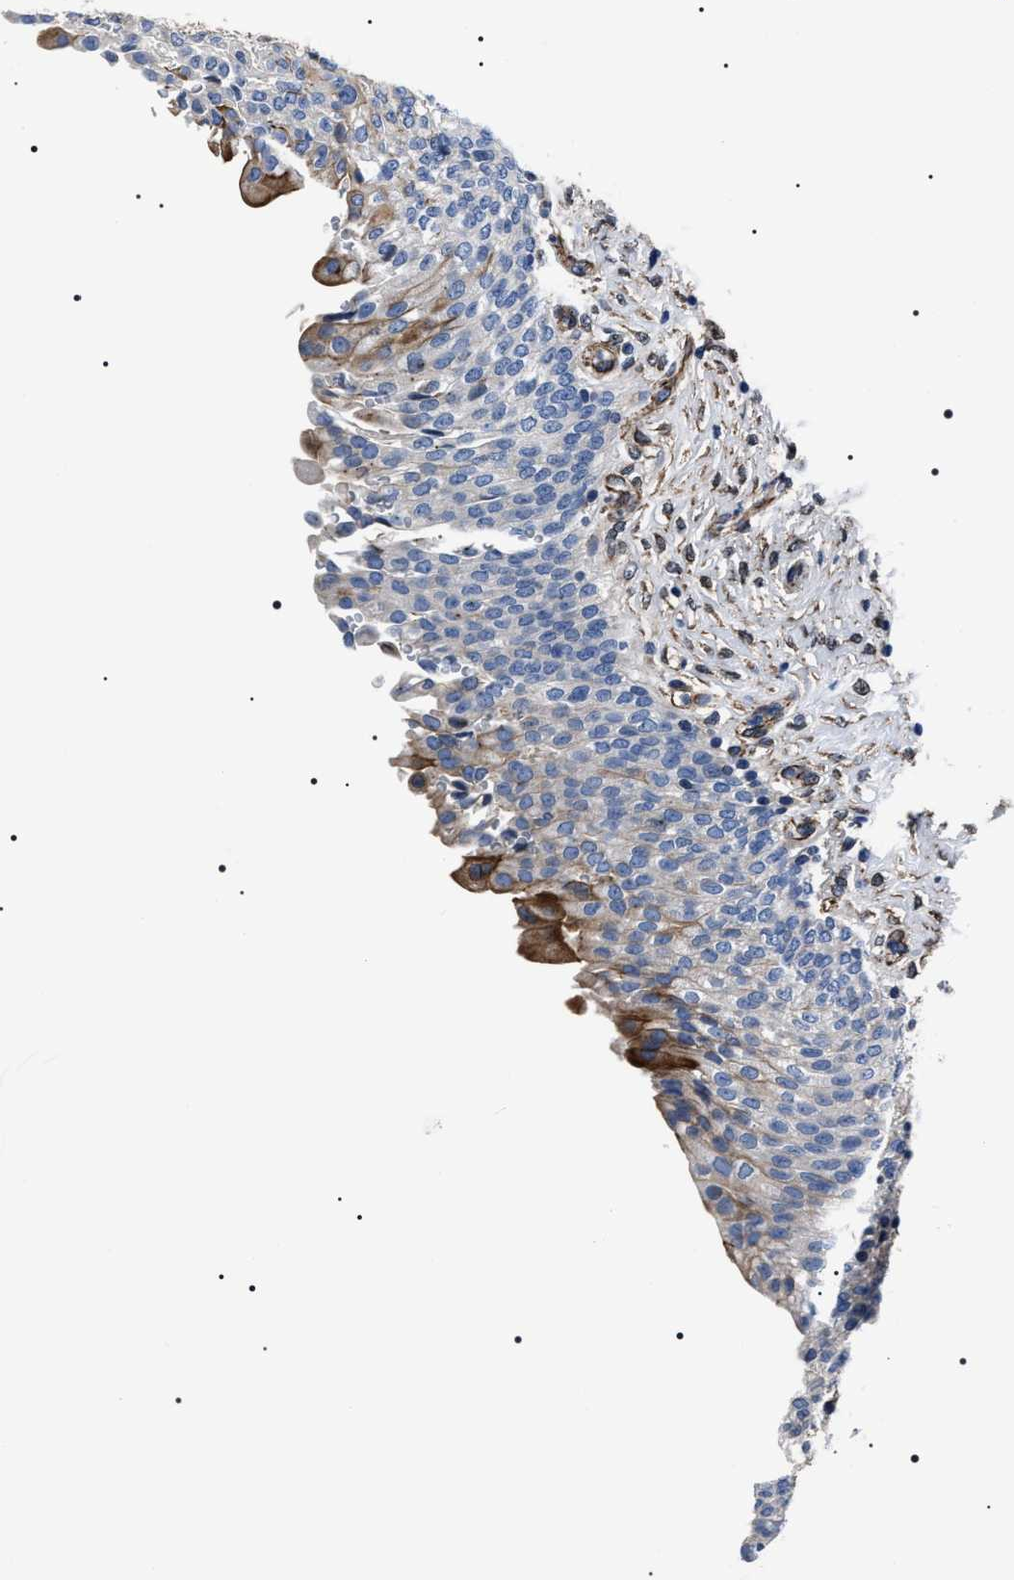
{"staining": {"intensity": "moderate", "quantity": "<25%", "location": "cytoplasmic/membranous"}, "tissue": "urinary bladder", "cell_type": "Urothelial cells", "image_type": "normal", "snomed": [{"axis": "morphology", "description": "Urothelial carcinoma, High grade"}, {"axis": "topography", "description": "Urinary bladder"}], "caption": "Brown immunohistochemical staining in benign urinary bladder reveals moderate cytoplasmic/membranous expression in about <25% of urothelial cells.", "gene": "BAG2", "patient": {"sex": "male", "age": 46}}